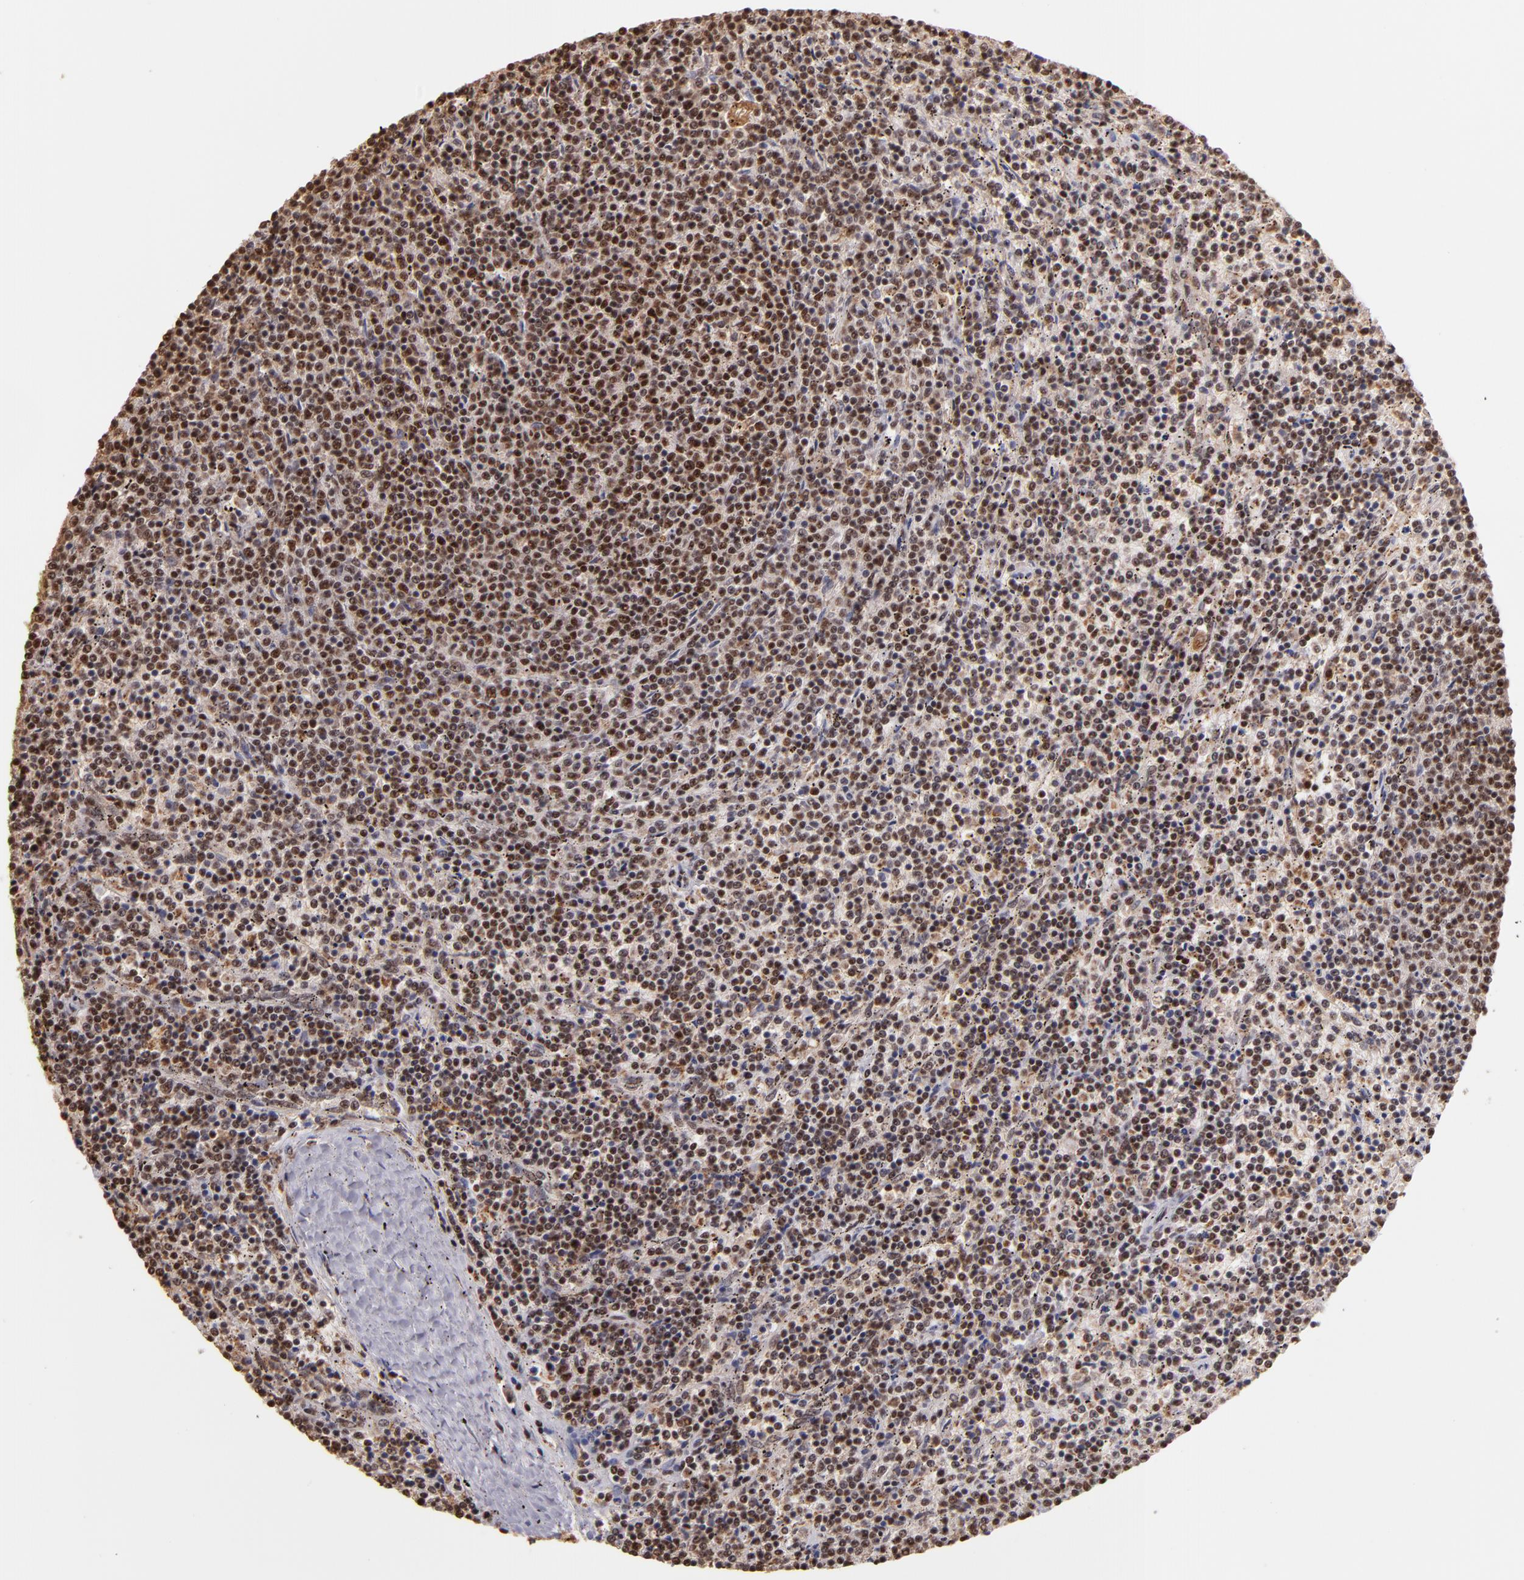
{"staining": {"intensity": "strong", "quantity": ">75%", "location": "nuclear"}, "tissue": "lymphoma", "cell_type": "Tumor cells", "image_type": "cancer", "snomed": [{"axis": "morphology", "description": "Malignant lymphoma, non-Hodgkin's type, Low grade"}, {"axis": "topography", "description": "Spleen"}], "caption": "Immunohistochemistry of low-grade malignant lymphoma, non-Hodgkin's type displays high levels of strong nuclear expression in approximately >75% of tumor cells.", "gene": "SP1", "patient": {"sex": "female", "age": 50}}